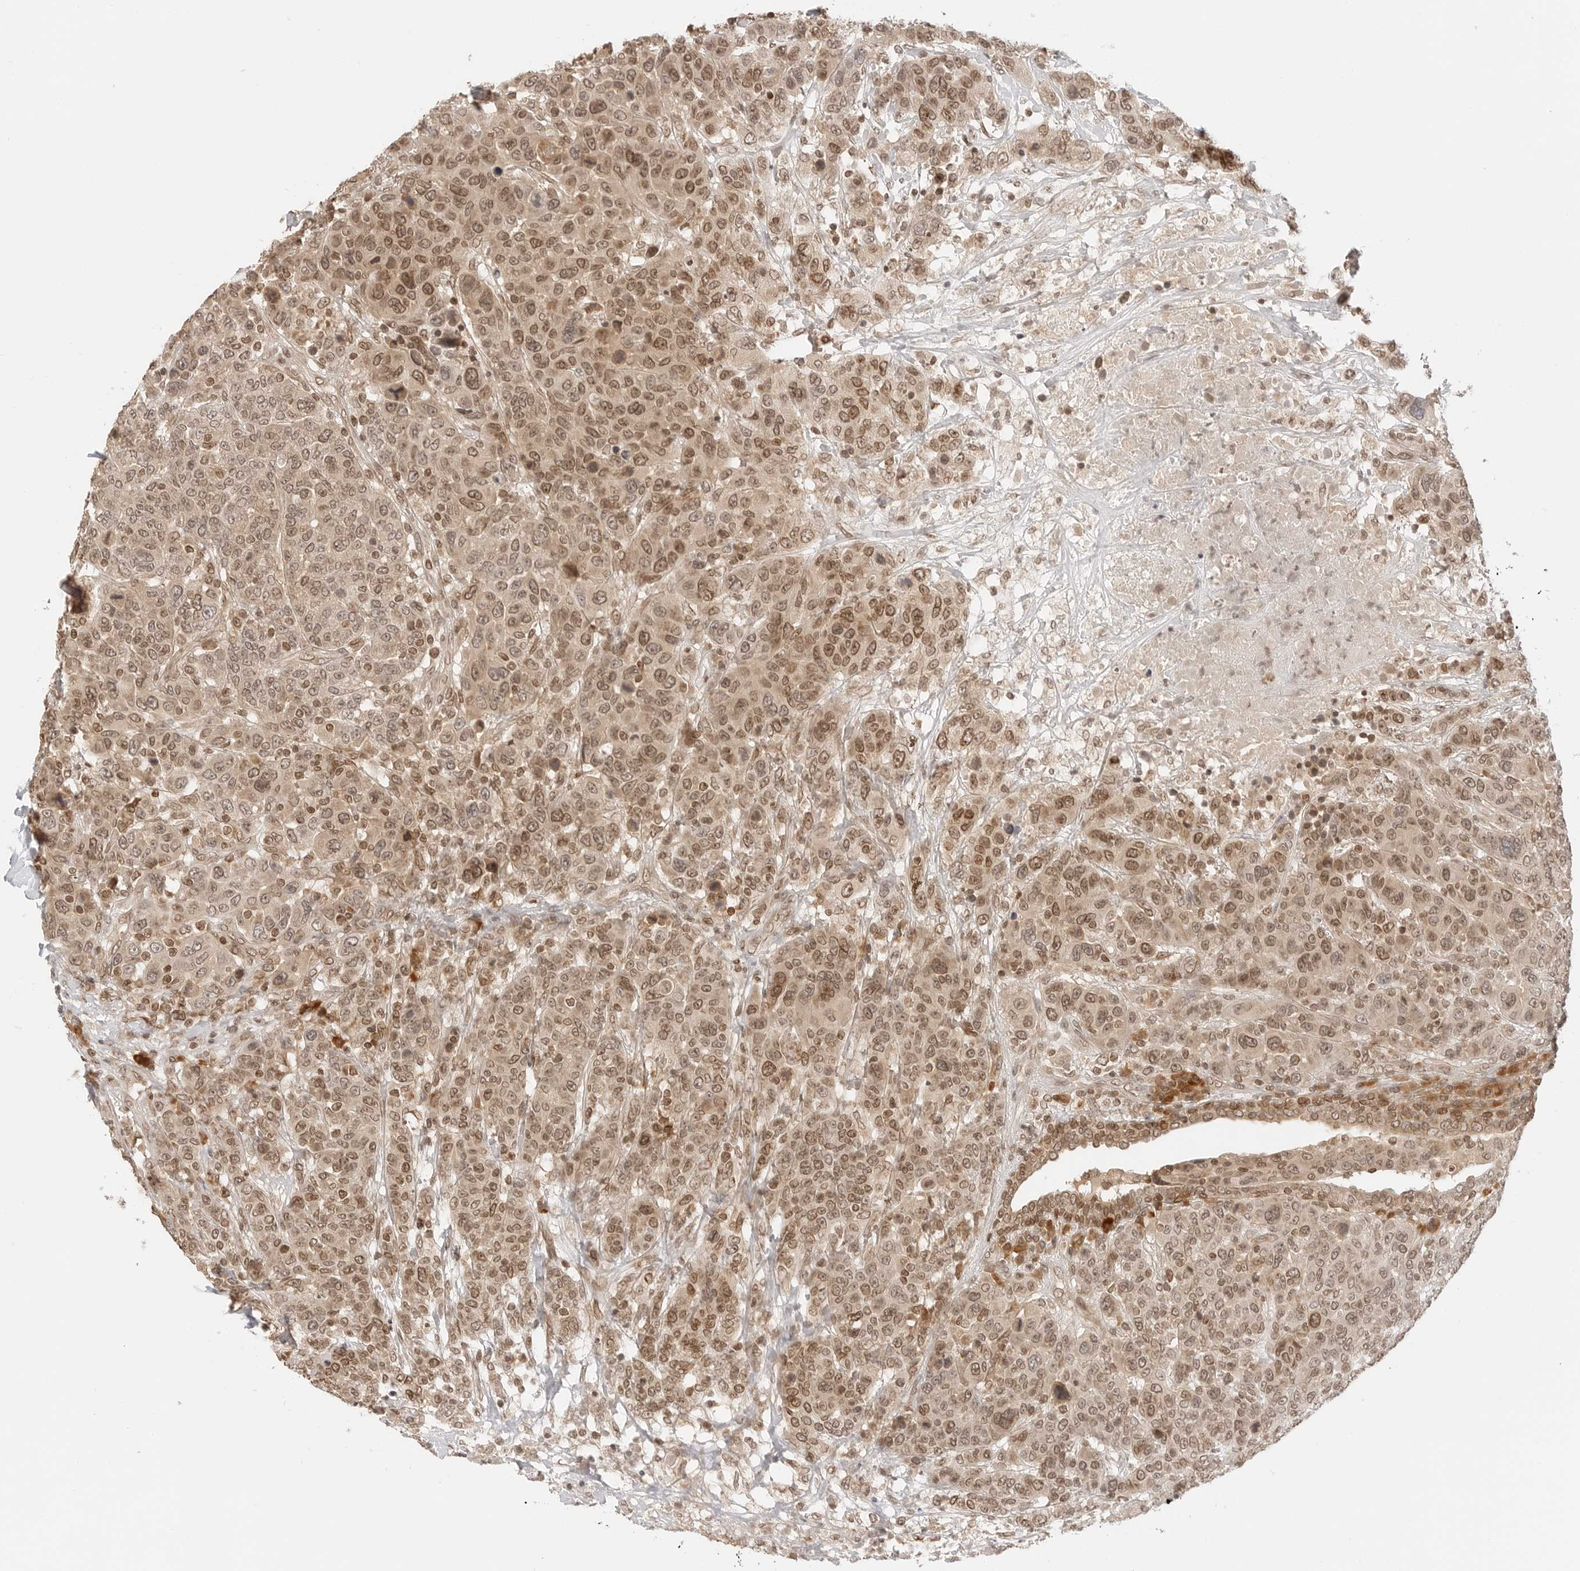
{"staining": {"intensity": "moderate", "quantity": ">75%", "location": "cytoplasmic/membranous,nuclear"}, "tissue": "breast cancer", "cell_type": "Tumor cells", "image_type": "cancer", "snomed": [{"axis": "morphology", "description": "Duct carcinoma"}, {"axis": "topography", "description": "Breast"}], "caption": "High-power microscopy captured an immunohistochemistry (IHC) image of breast cancer (invasive ductal carcinoma), revealing moderate cytoplasmic/membranous and nuclear positivity in about >75% of tumor cells.", "gene": "POLH", "patient": {"sex": "female", "age": 37}}